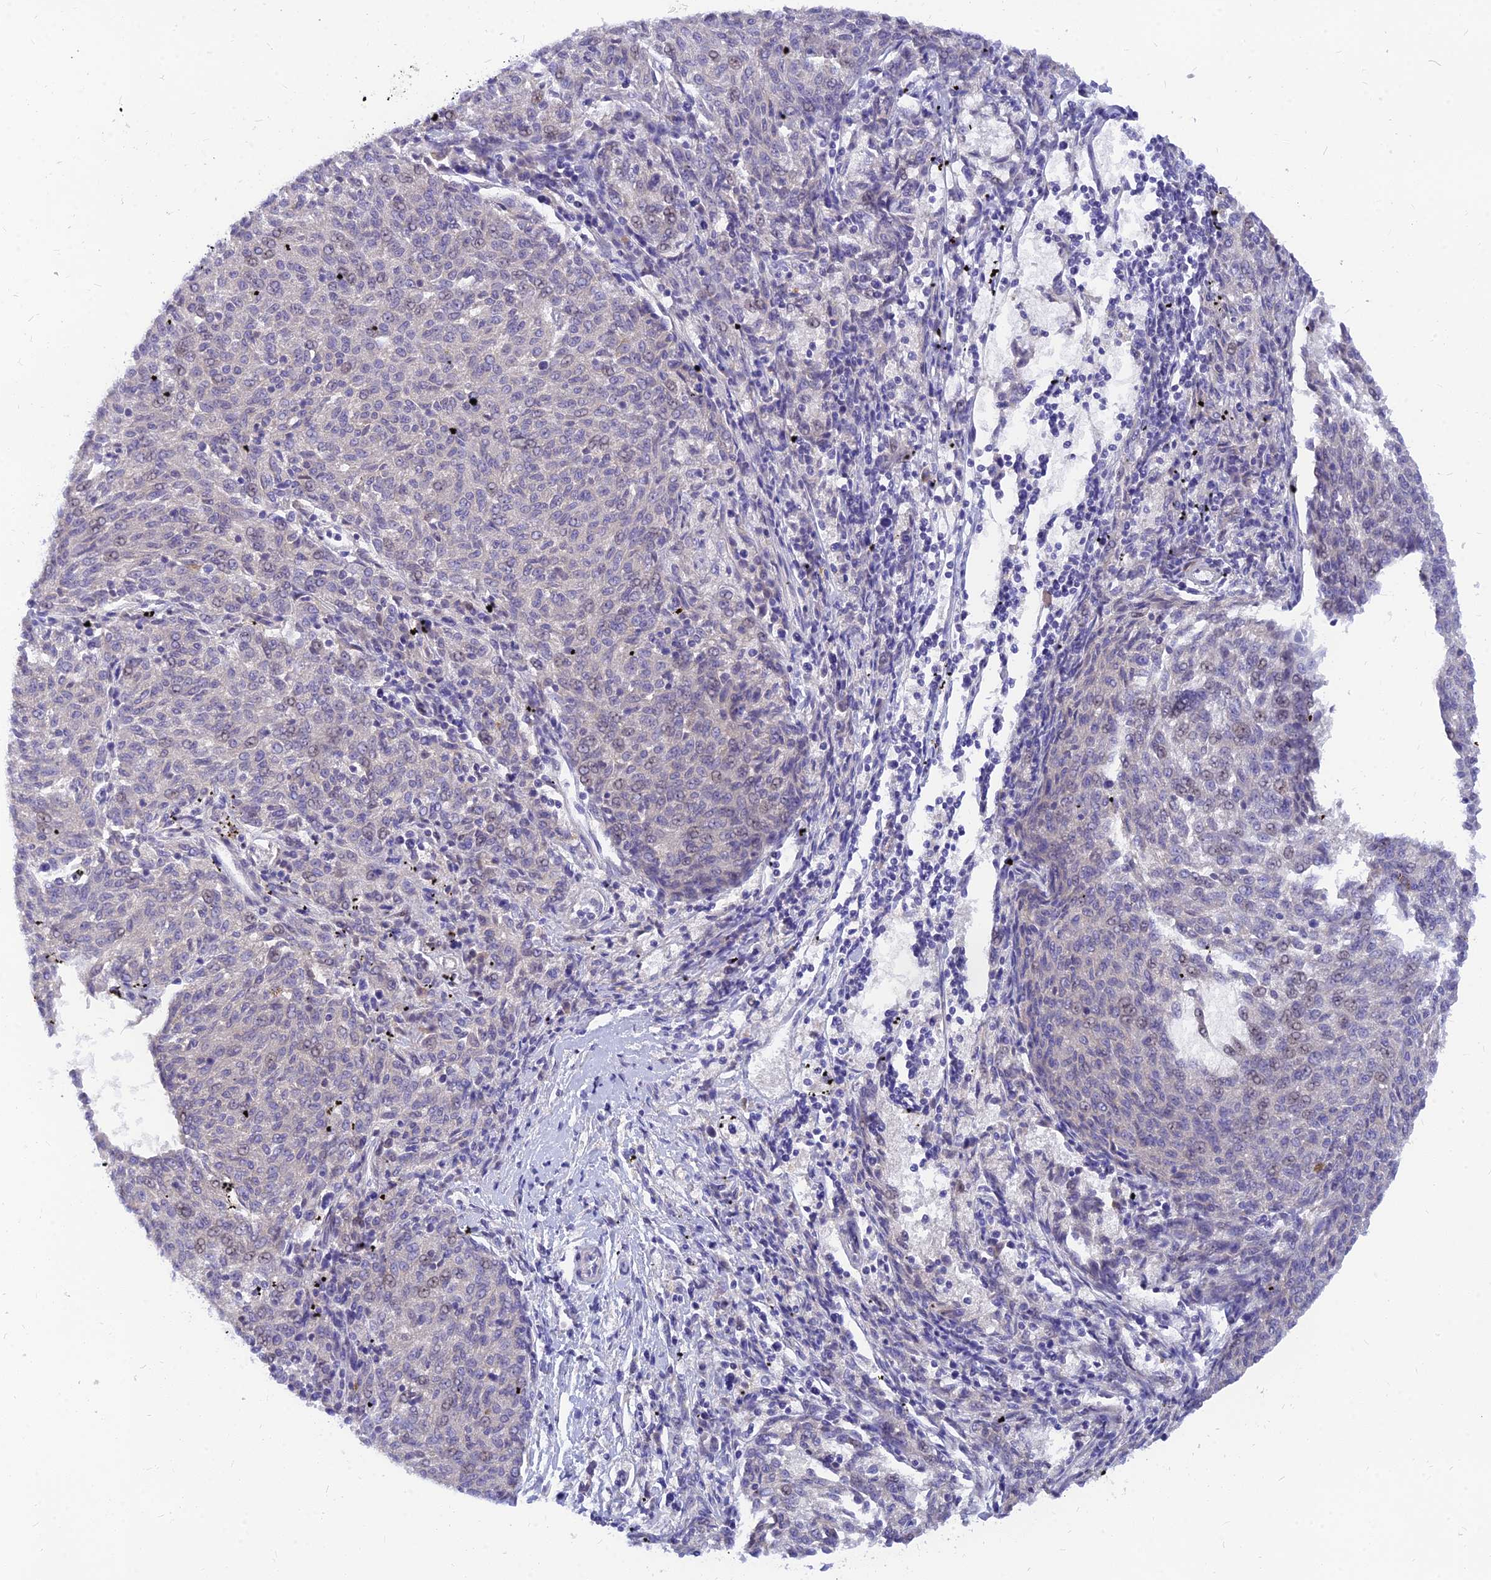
{"staining": {"intensity": "weak", "quantity": "<25%", "location": "nuclear"}, "tissue": "melanoma", "cell_type": "Tumor cells", "image_type": "cancer", "snomed": [{"axis": "morphology", "description": "Malignant melanoma, NOS"}, {"axis": "topography", "description": "Skin"}], "caption": "A micrograph of human malignant melanoma is negative for staining in tumor cells.", "gene": "TMEM161B", "patient": {"sex": "female", "age": 72}}